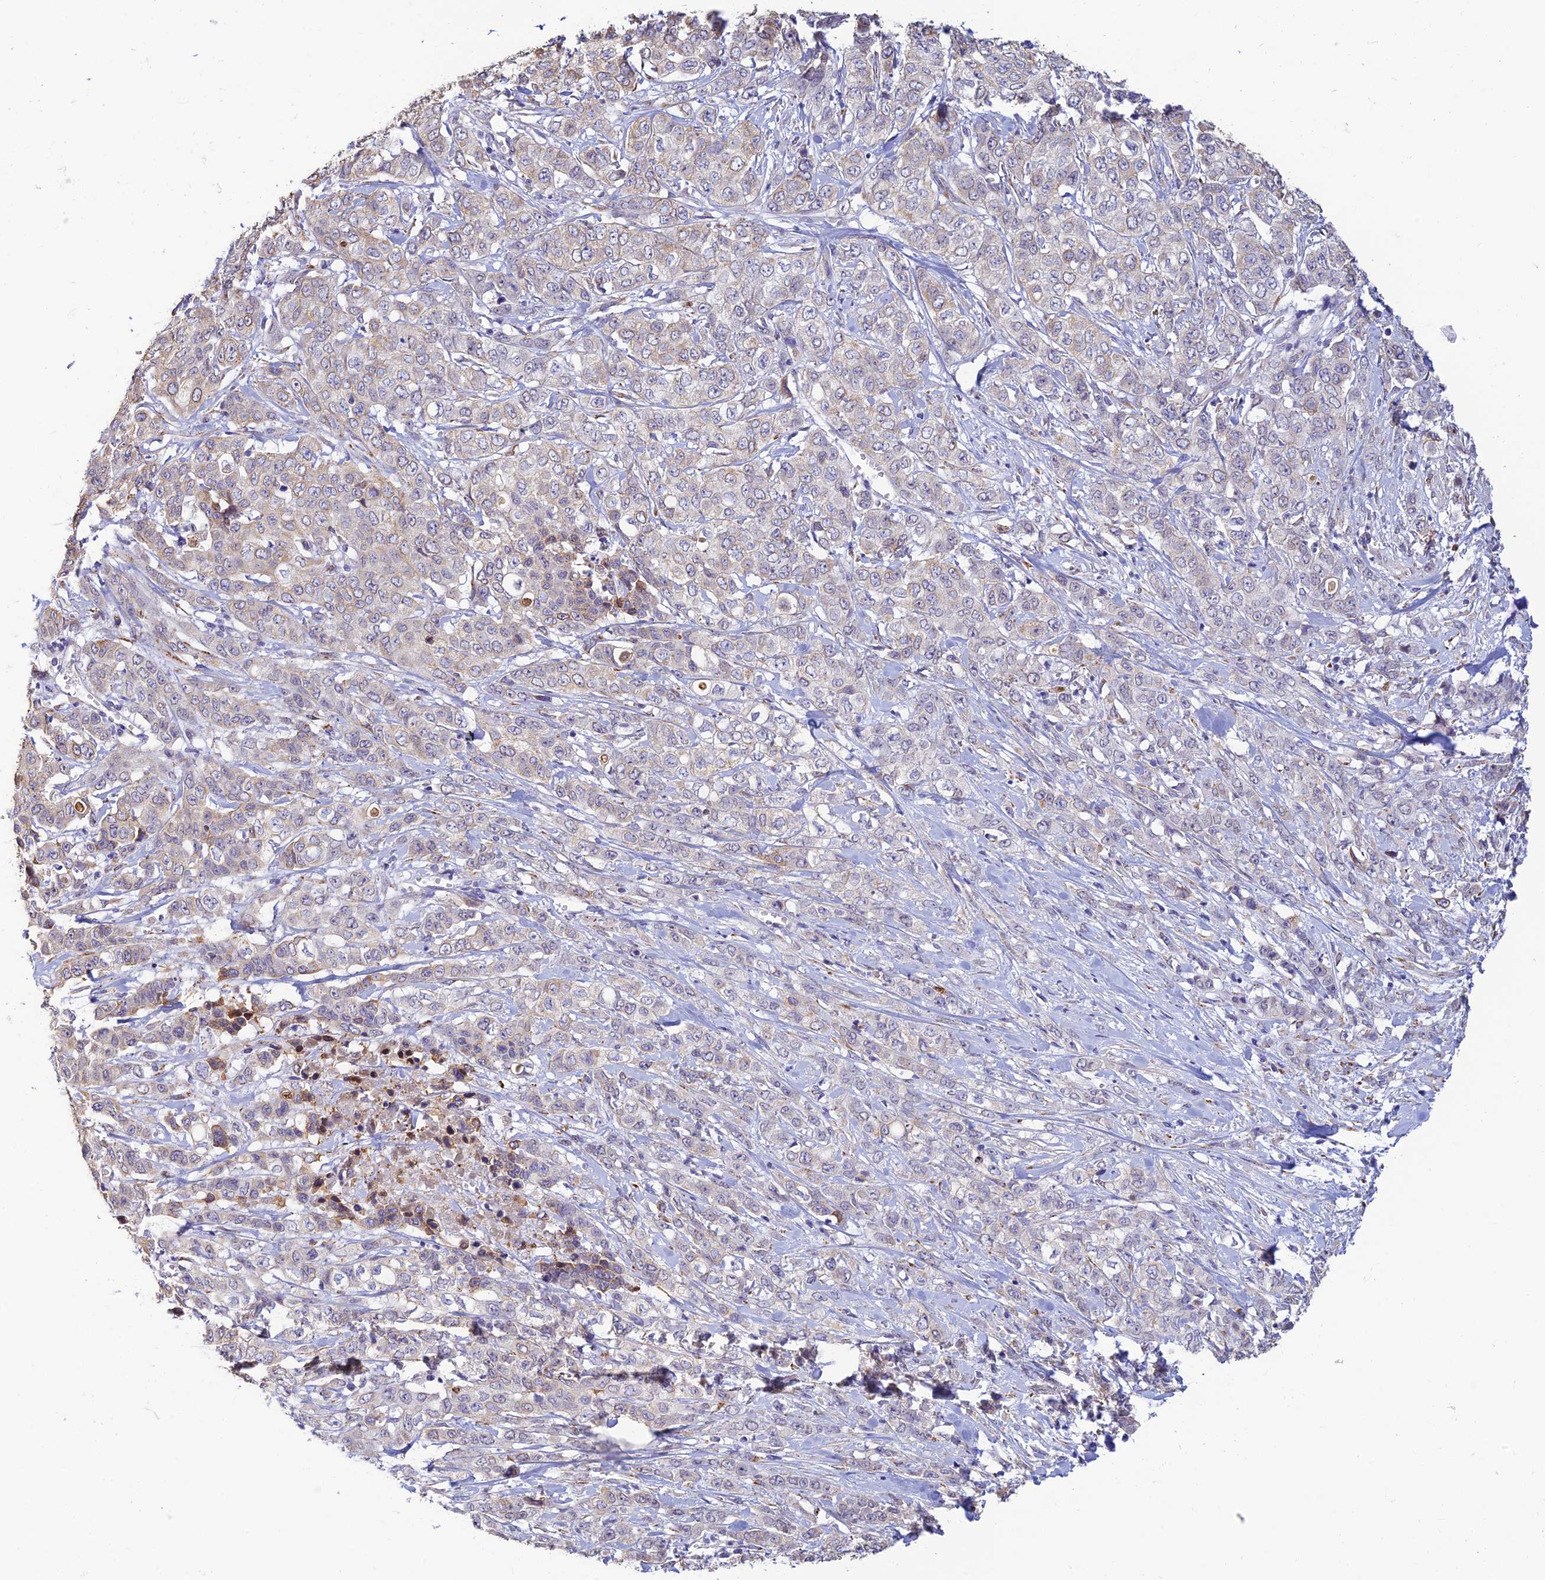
{"staining": {"intensity": "negative", "quantity": "none", "location": "none"}, "tissue": "stomach cancer", "cell_type": "Tumor cells", "image_type": "cancer", "snomed": [{"axis": "morphology", "description": "Adenocarcinoma, NOS"}, {"axis": "topography", "description": "Stomach, upper"}], "caption": "Tumor cells are negative for protein expression in human stomach cancer. Nuclei are stained in blue.", "gene": "ALDH1L2", "patient": {"sex": "male", "age": 62}}